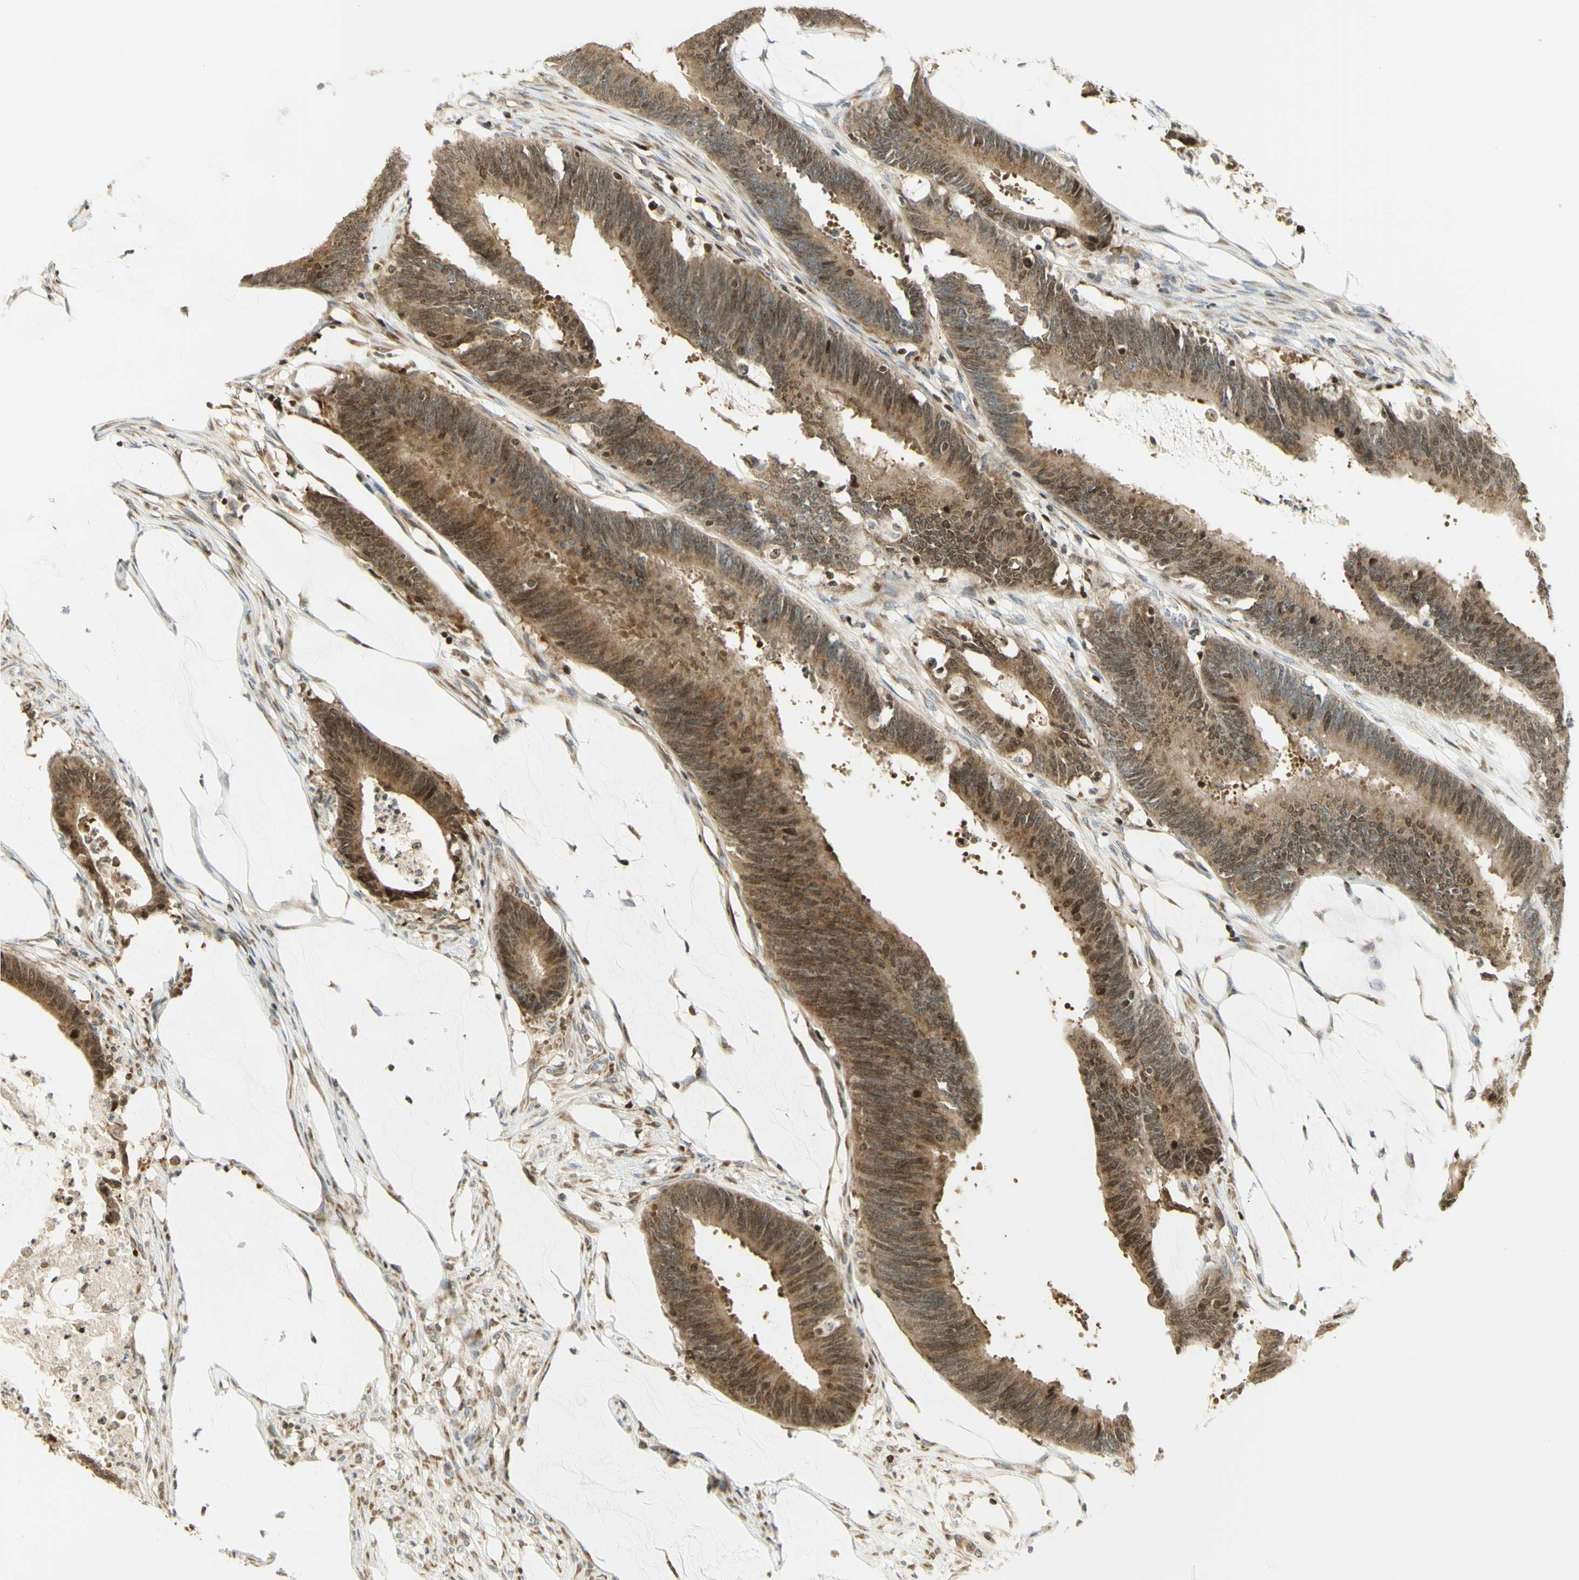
{"staining": {"intensity": "moderate", "quantity": ">75%", "location": "cytoplasmic/membranous,nuclear"}, "tissue": "colorectal cancer", "cell_type": "Tumor cells", "image_type": "cancer", "snomed": [{"axis": "morphology", "description": "Adenocarcinoma, NOS"}, {"axis": "topography", "description": "Rectum"}], "caption": "A photomicrograph of colorectal cancer stained for a protein shows moderate cytoplasmic/membranous and nuclear brown staining in tumor cells.", "gene": "KIF11", "patient": {"sex": "female", "age": 66}}